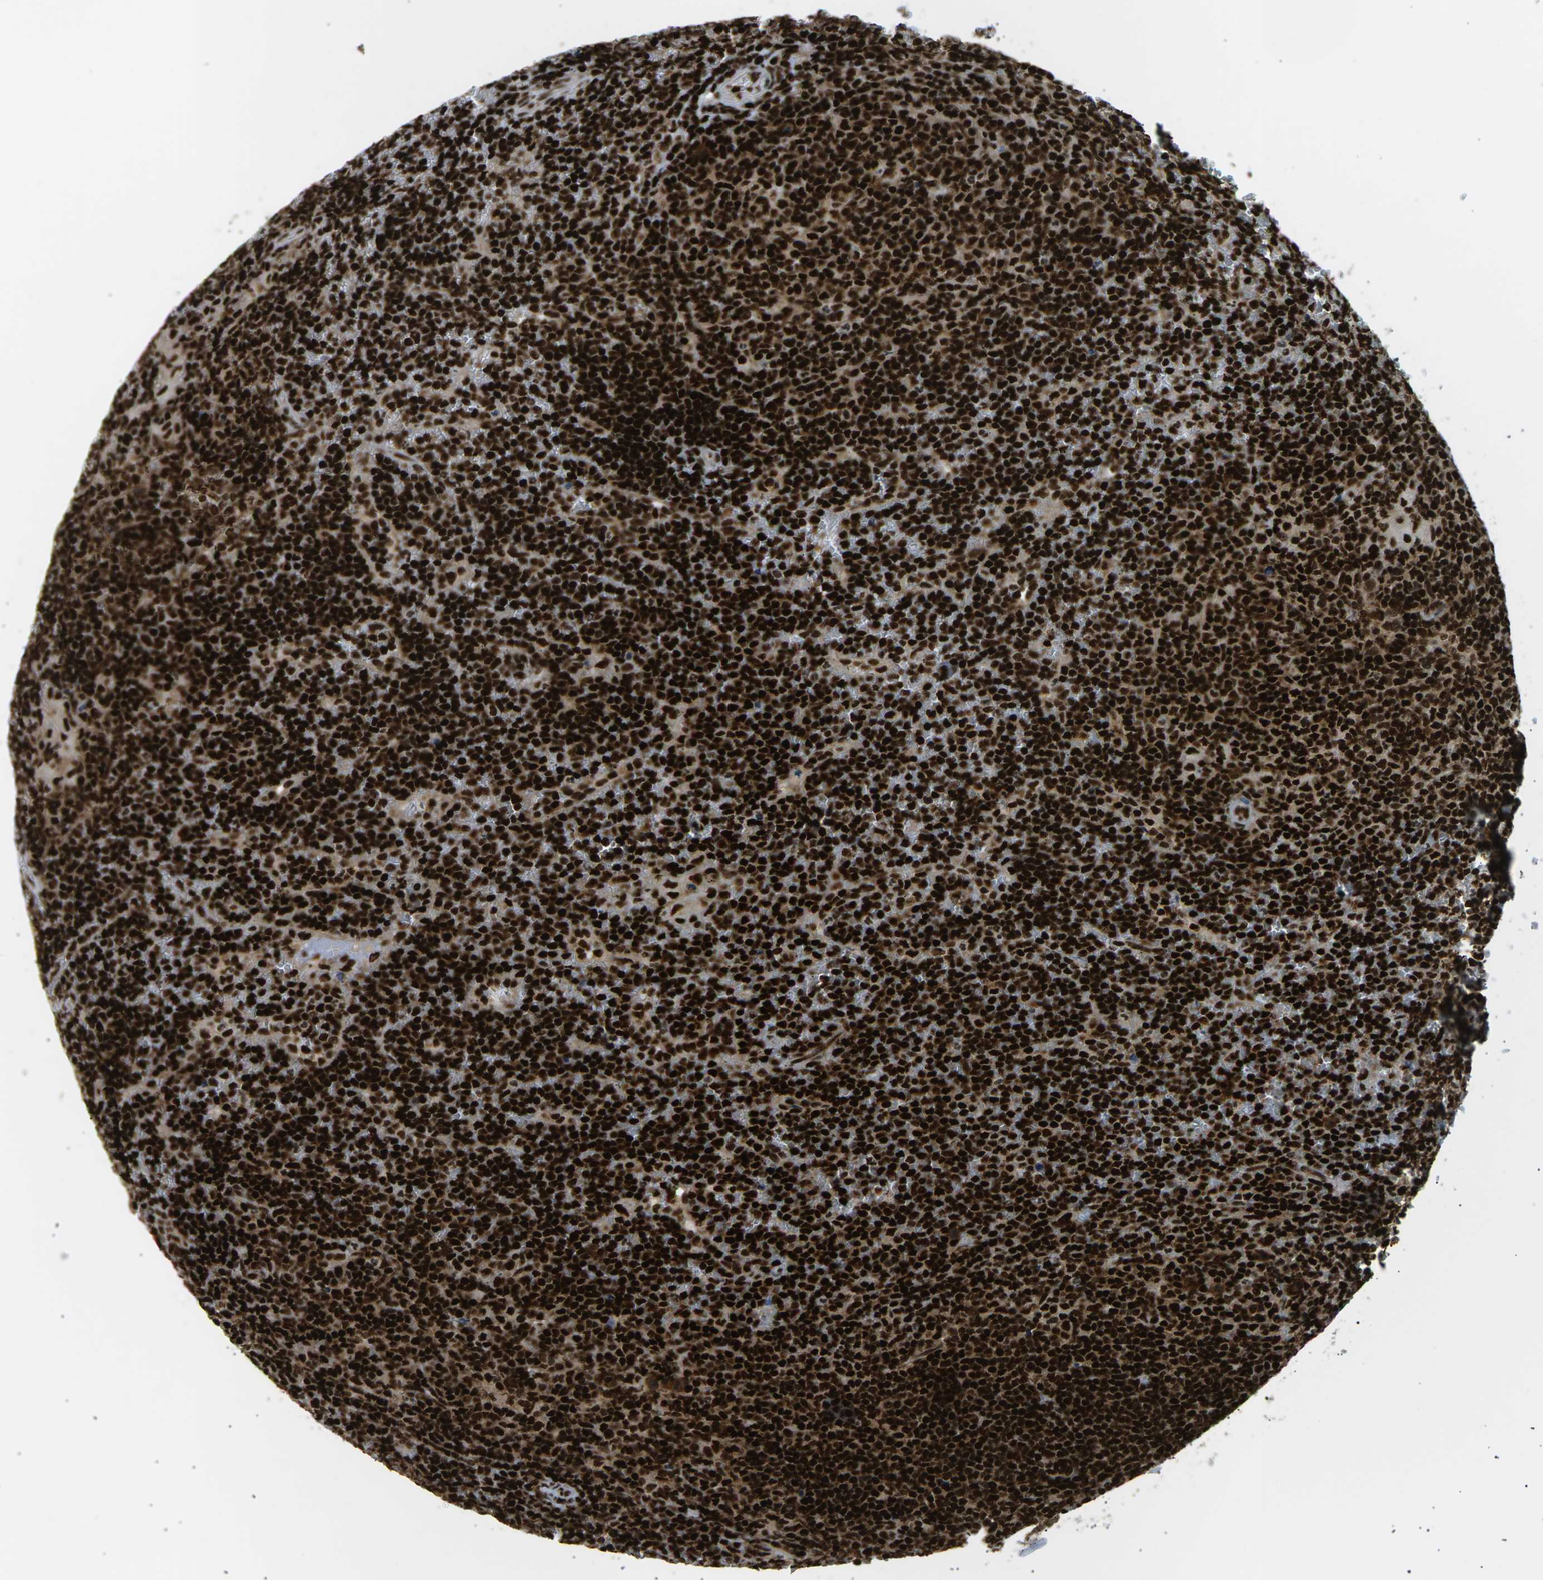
{"staining": {"intensity": "strong", "quantity": ">75%", "location": "cytoplasmic/membranous,nuclear"}, "tissue": "lymphoma", "cell_type": "Tumor cells", "image_type": "cancer", "snomed": [{"axis": "morphology", "description": "Malignant lymphoma, non-Hodgkin's type, Low grade"}, {"axis": "topography", "description": "Spleen"}], "caption": "Protein analysis of low-grade malignant lymphoma, non-Hodgkin's type tissue displays strong cytoplasmic/membranous and nuclear positivity in about >75% of tumor cells. (brown staining indicates protein expression, while blue staining denotes nuclei).", "gene": "RPA2", "patient": {"sex": "female", "age": 19}}